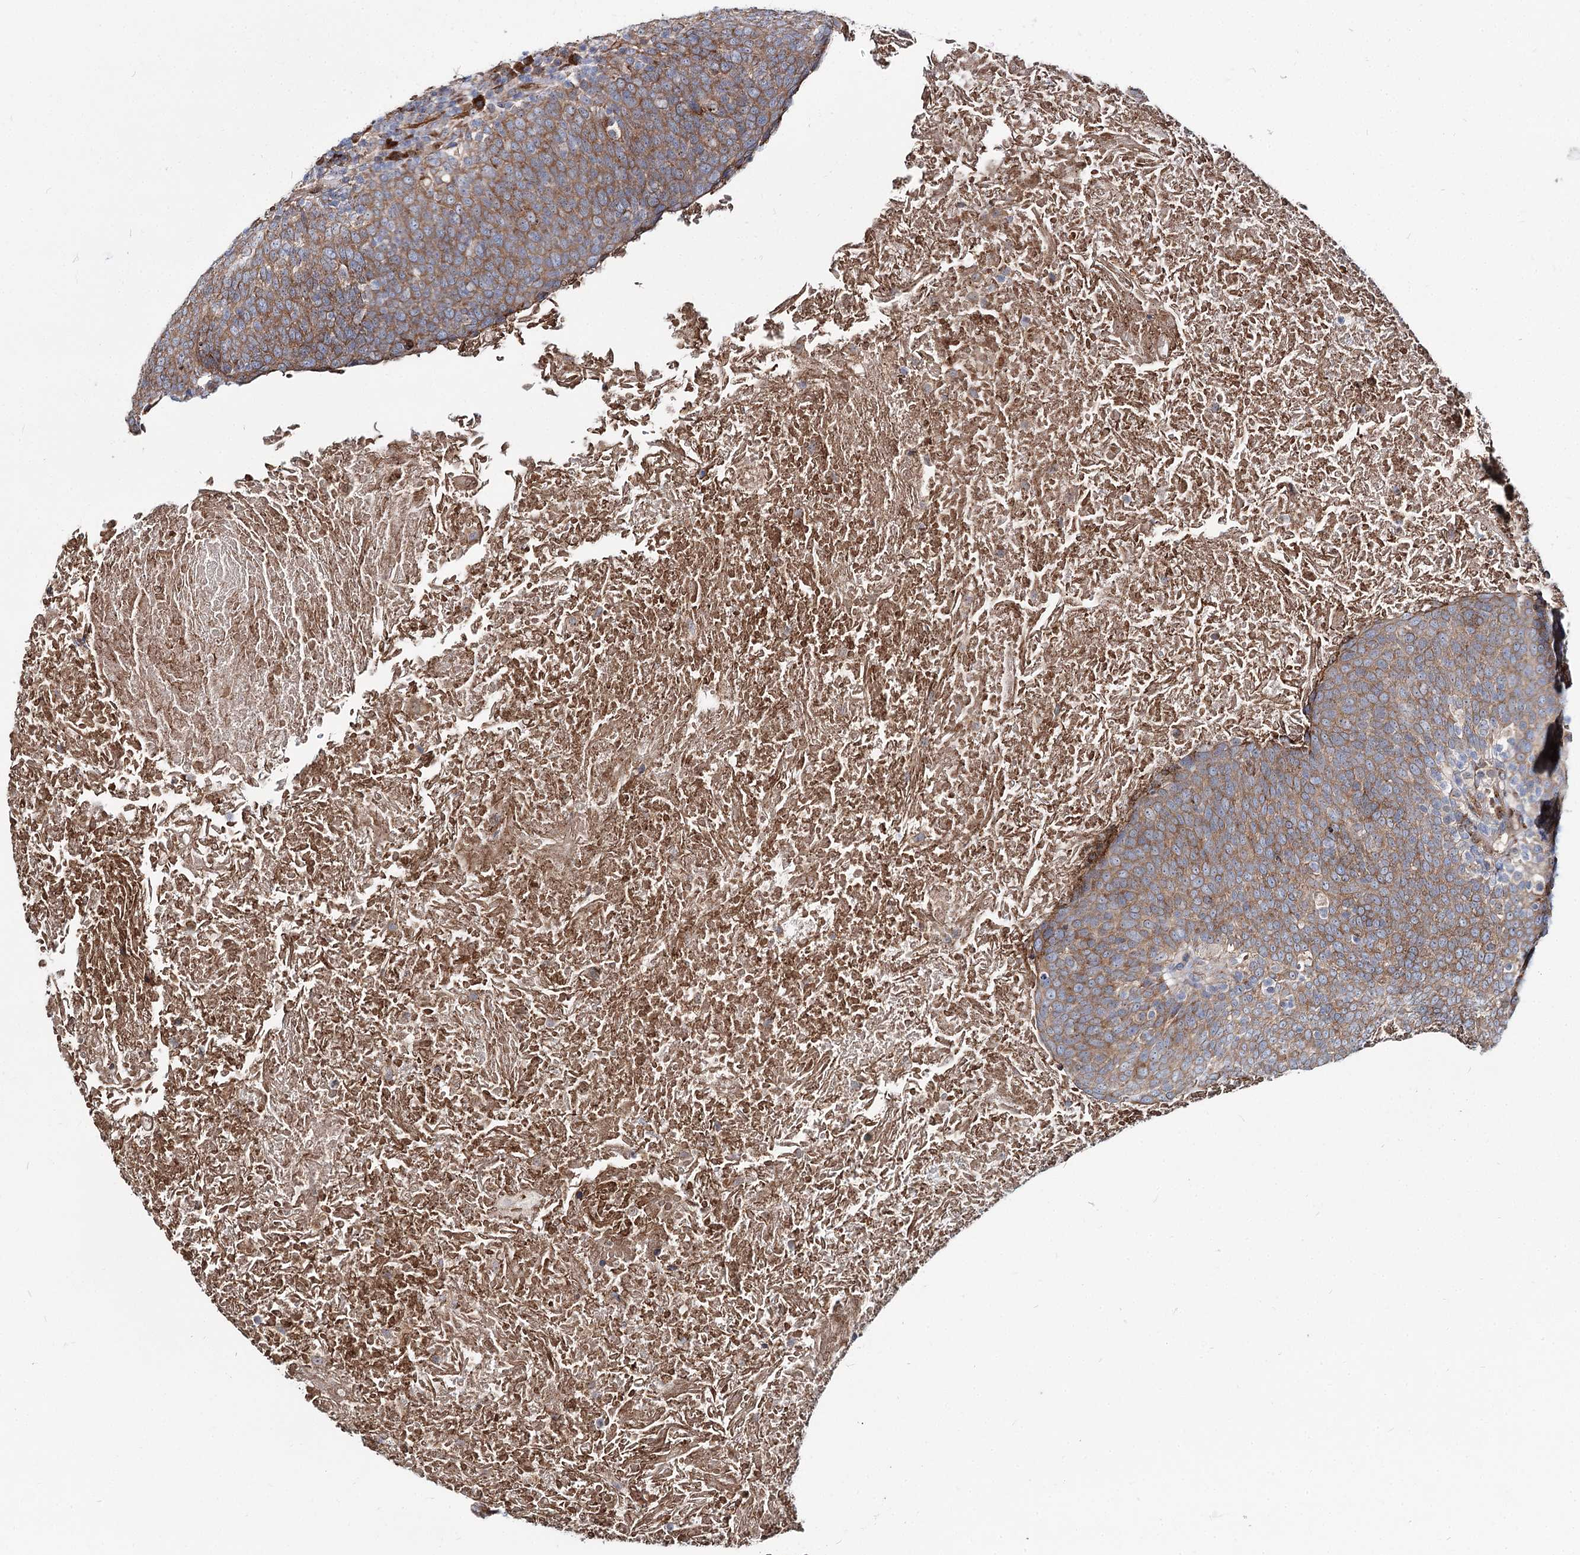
{"staining": {"intensity": "moderate", "quantity": ">75%", "location": "cytoplasmic/membranous"}, "tissue": "head and neck cancer", "cell_type": "Tumor cells", "image_type": "cancer", "snomed": [{"axis": "morphology", "description": "Squamous cell carcinoma, NOS"}, {"axis": "morphology", "description": "Squamous cell carcinoma, metastatic, NOS"}, {"axis": "topography", "description": "Lymph node"}, {"axis": "topography", "description": "Head-Neck"}], "caption": "Tumor cells exhibit medium levels of moderate cytoplasmic/membranous staining in about >75% of cells in head and neck cancer (squamous cell carcinoma). Nuclei are stained in blue.", "gene": "SPART", "patient": {"sex": "male", "age": 62}}